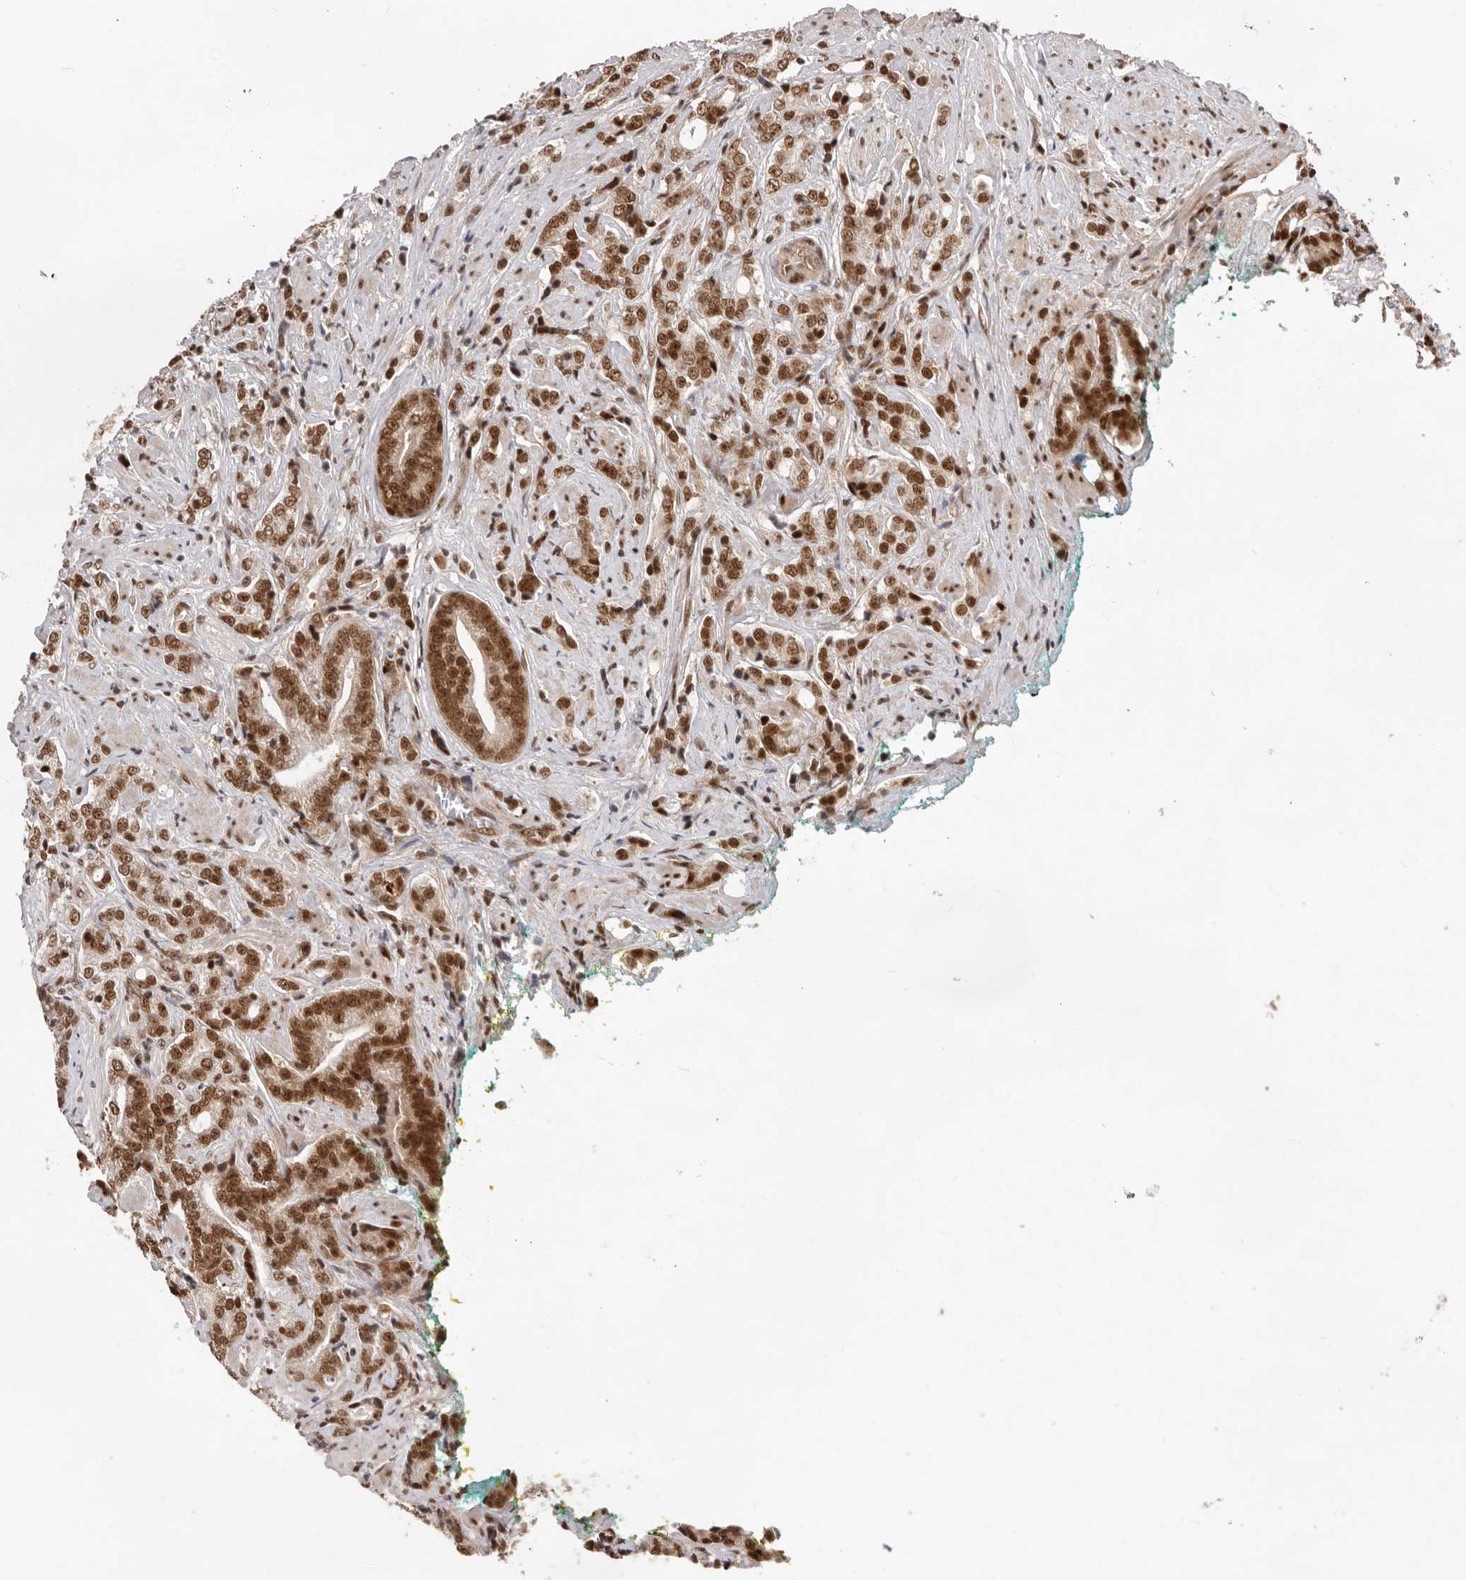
{"staining": {"intensity": "moderate", "quantity": ">75%", "location": "nuclear"}, "tissue": "prostate cancer", "cell_type": "Tumor cells", "image_type": "cancer", "snomed": [{"axis": "morphology", "description": "Adenocarcinoma, High grade"}, {"axis": "topography", "description": "Prostate"}], "caption": "An IHC image of neoplastic tissue is shown. Protein staining in brown shows moderate nuclear positivity in high-grade adenocarcinoma (prostate) within tumor cells.", "gene": "CHTOP", "patient": {"sex": "male", "age": 57}}